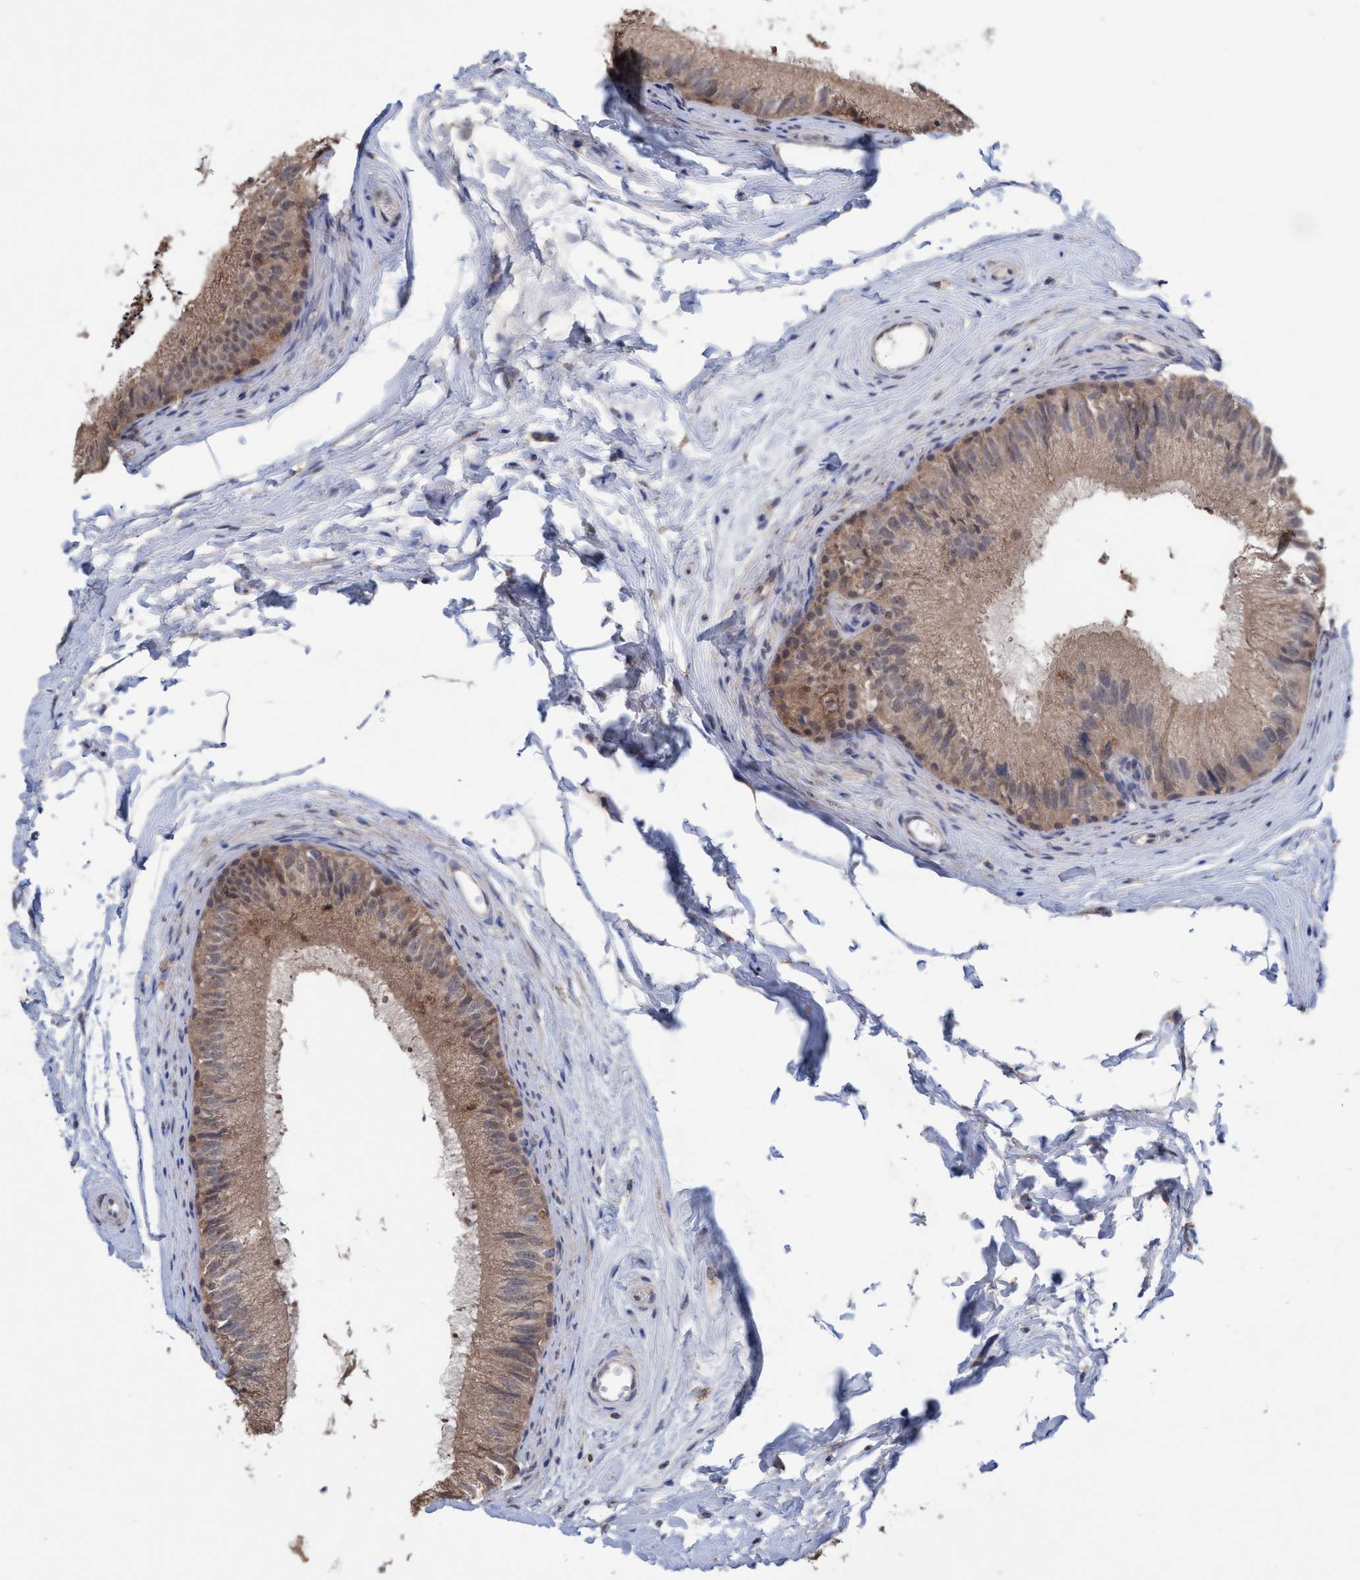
{"staining": {"intensity": "weak", "quantity": ">75%", "location": "cytoplasmic/membranous"}, "tissue": "epididymis", "cell_type": "Glandular cells", "image_type": "normal", "snomed": [{"axis": "morphology", "description": "Normal tissue, NOS"}, {"axis": "topography", "description": "Epididymis"}], "caption": "High-power microscopy captured an immunohistochemistry histopathology image of unremarkable epididymis, revealing weak cytoplasmic/membranous expression in approximately >75% of glandular cells.", "gene": "GLOD4", "patient": {"sex": "male", "age": 56}}